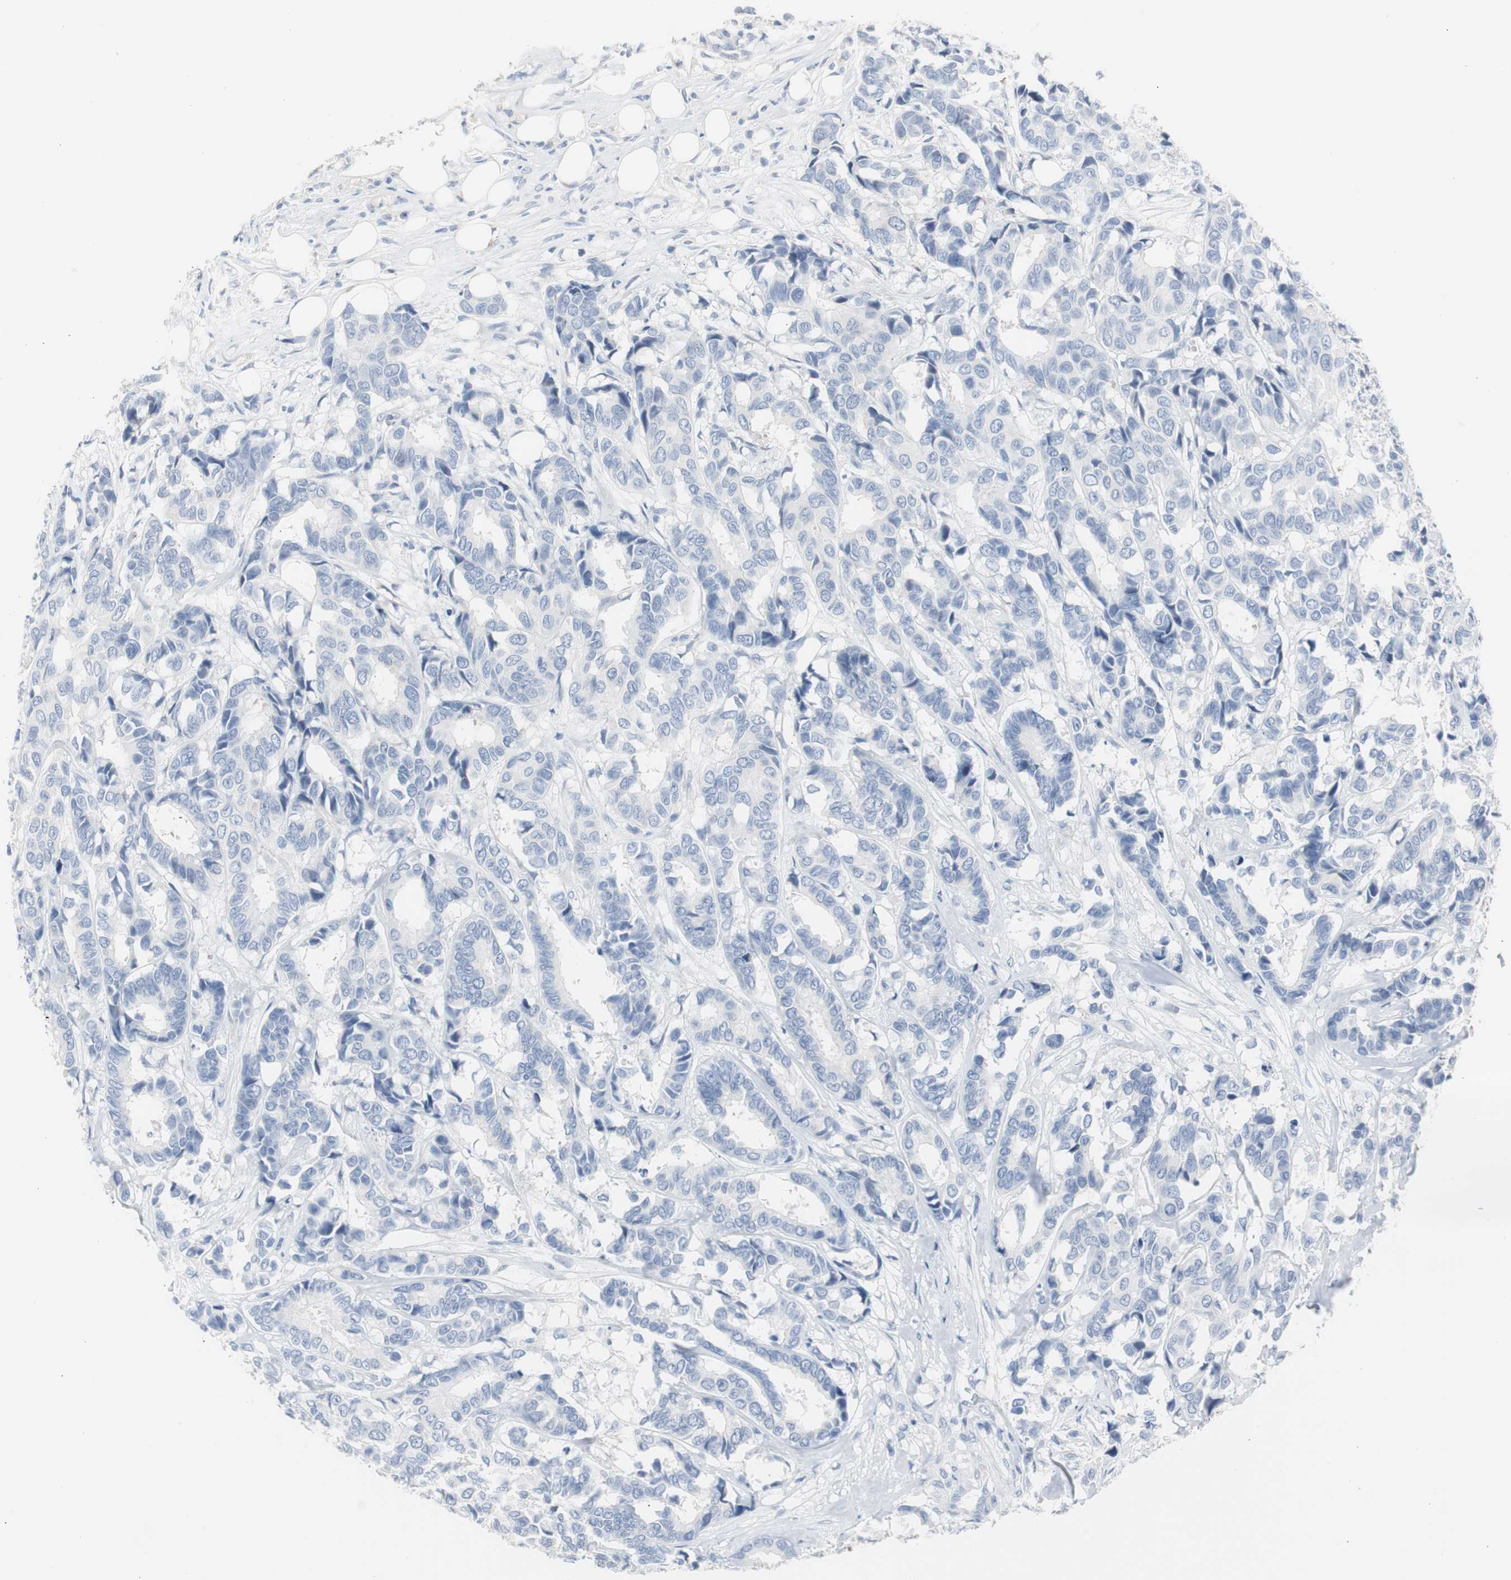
{"staining": {"intensity": "negative", "quantity": "none", "location": "none"}, "tissue": "breast cancer", "cell_type": "Tumor cells", "image_type": "cancer", "snomed": [{"axis": "morphology", "description": "Duct carcinoma"}, {"axis": "topography", "description": "Breast"}], "caption": "A micrograph of human breast intraductal carcinoma is negative for staining in tumor cells.", "gene": "S100A7", "patient": {"sex": "female", "age": 87}}